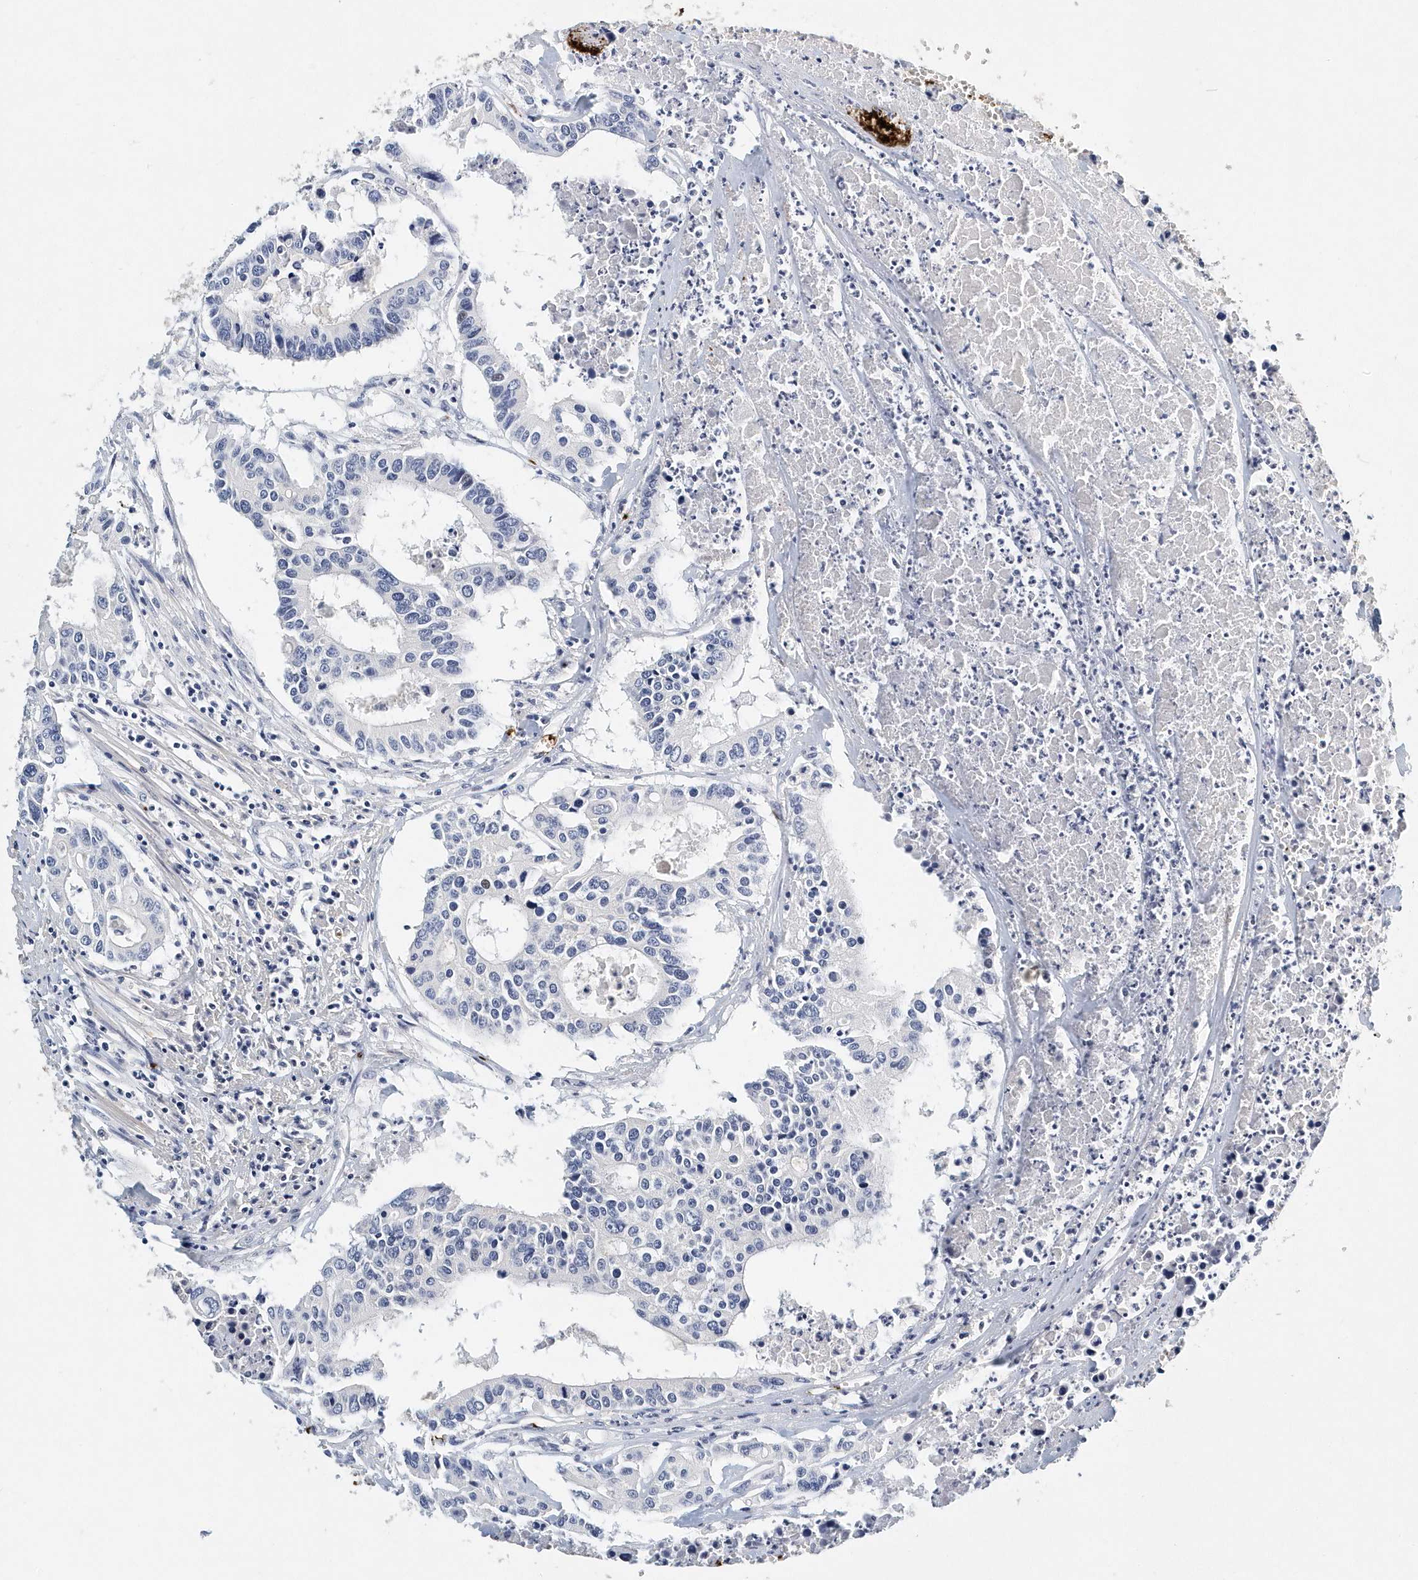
{"staining": {"intensity": "negative", "quantity": "none", "location": "none"}, "tissue": "colorectal cancer", "cell_type": "Tumor cells", "image_type": "cancer", "snomed": [{"axis": "morphology", "description": "Adenocarcinoma, NOS"}, {"axis": "topography", "description": "Colon"}], "caption": "Immunohistochemistry (IHC) micrograph of neoplastic tissue: colorectal adenocarcinoma stained with DAB (3,3'-diaminobenzidine) displays no significant protein positivity in tumor cells.", "gene": "ITGA2B", "patient": {"sex": "male", "age": 77}}